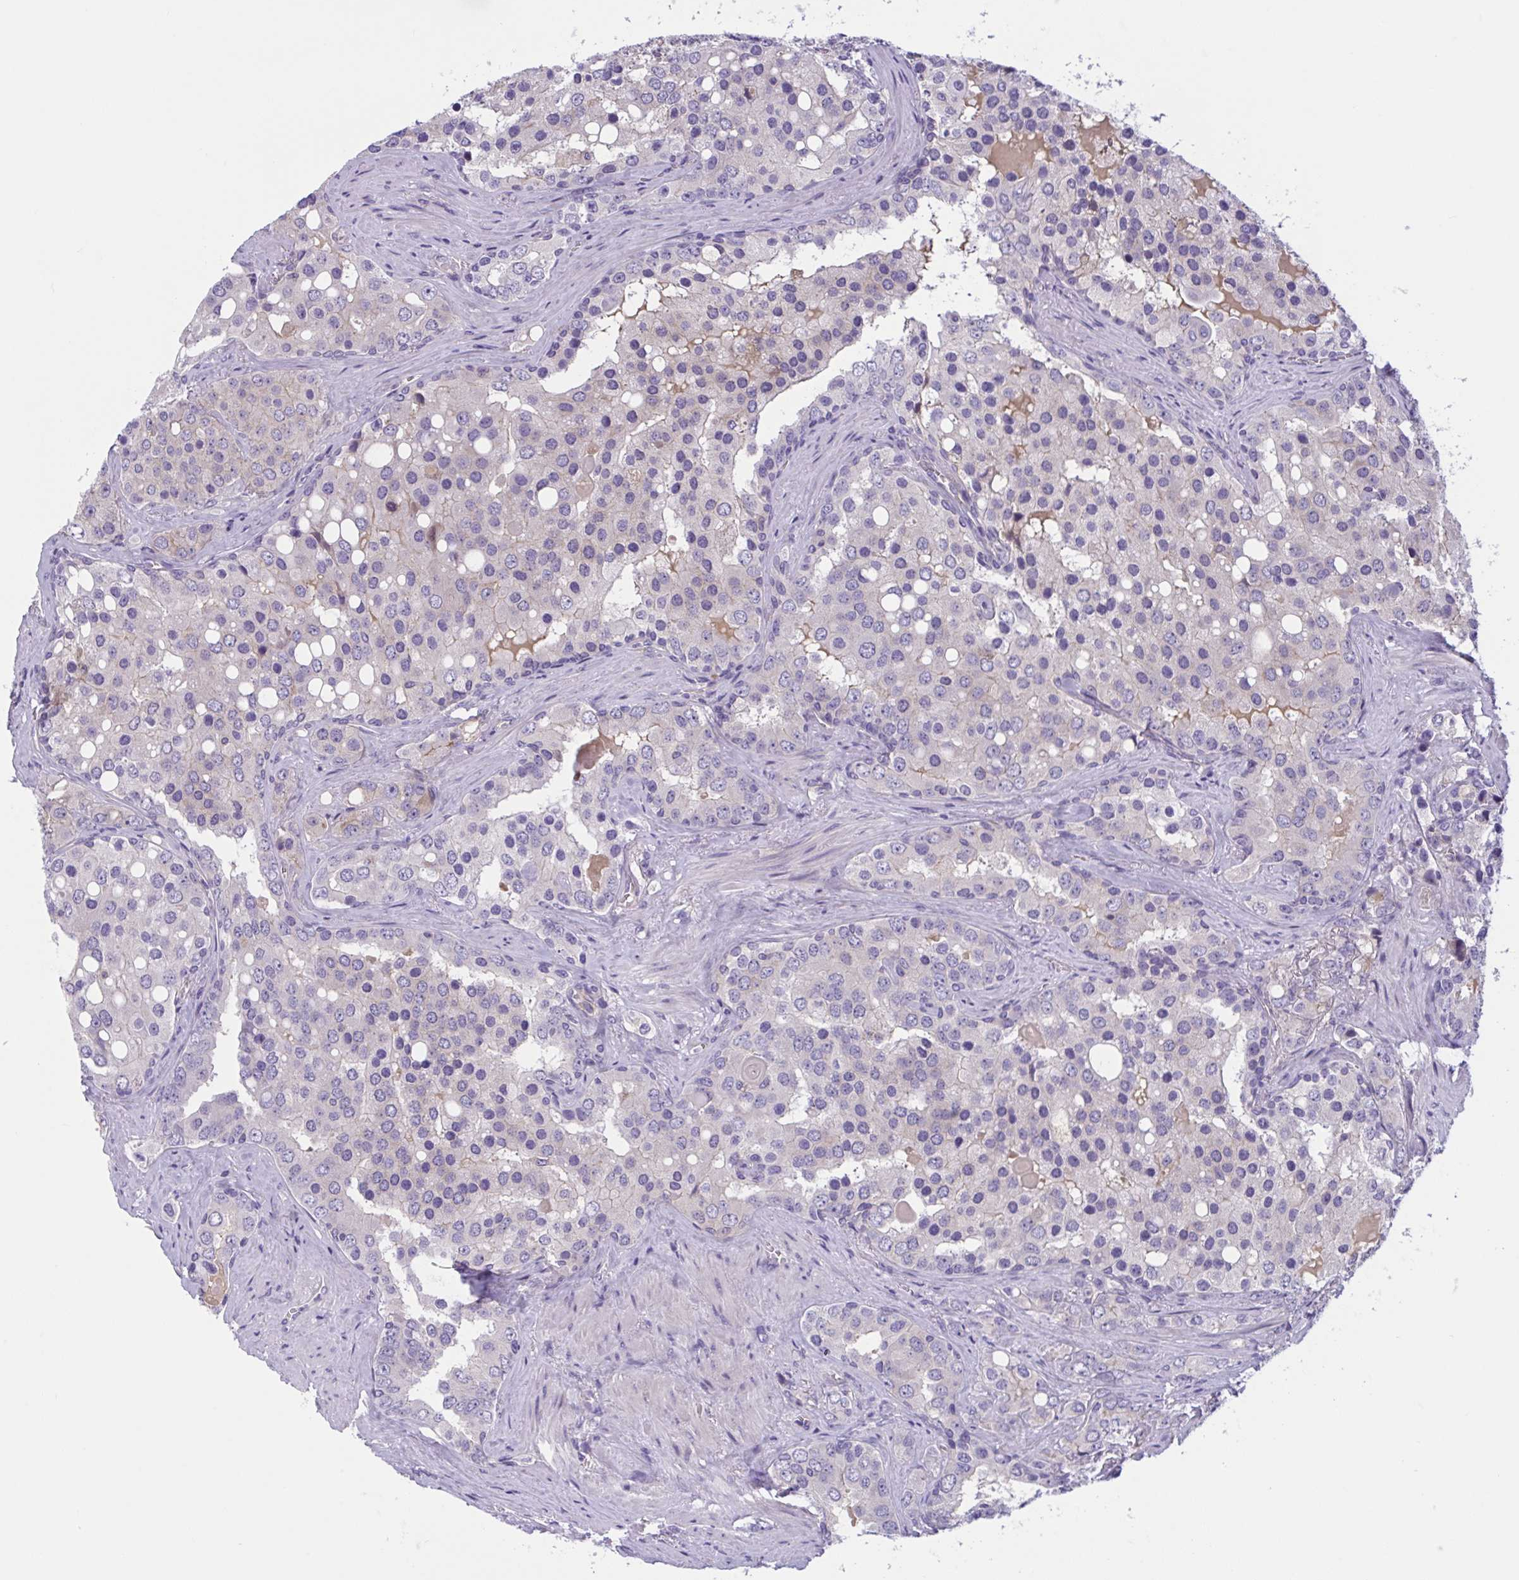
{"staining": {"intensity": "negative", "quantity": "none", "location": "none"}, "tissue": "prostate cancer", "cell_type": "Tumor cells", "image_type": "cancer", "snomed": [{"axis": "morphology", "description": "Adenocarcinoma, High grade"}, {"axis": "topography", "description": "Prostate"}], "caption": "Immunohistochemical staining of human prostate adenocarcinoma (high-grade) reveals no significant staining in tumor cells. Nuclei are stained in blue.", "gene": "TTC7B", "patient": {"sex": "male", "age": 67}}